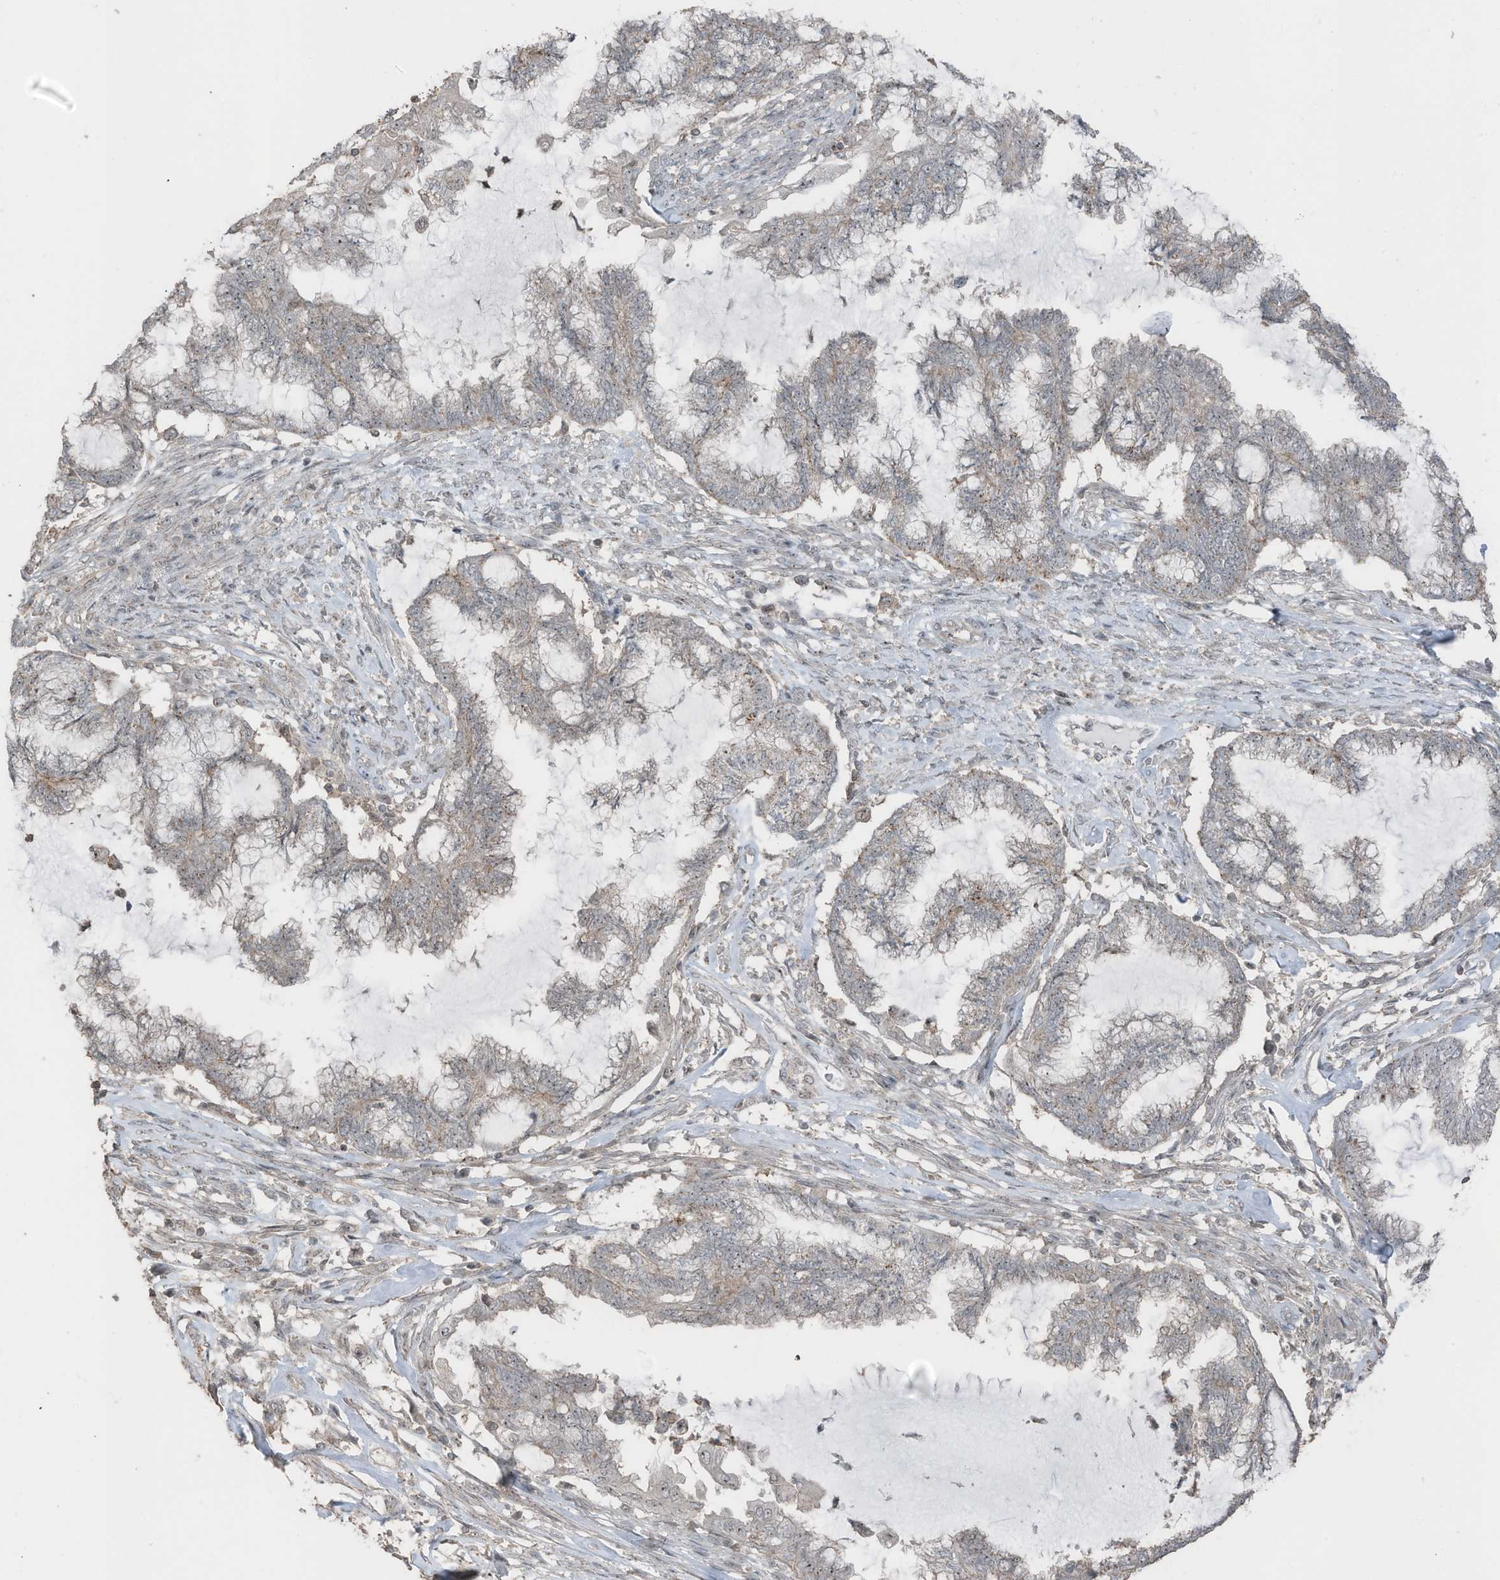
{"staining": {"intensity": "moderate", "quantity": "25%-75%", "location": "nuclear"}, "tissue": "endometrial cancer", "cell_type": "Tumor cells", "image_type": "cancer", "snomed": [{"axis": "morphology", "description": "Adenocarcinoma, NOS"}, {"axis": "topography", "description": "Endometrium"}], "caption": "Immunohistochemical staining of endometrial cancer displays medium levels of moderate nuclear protein expression in about 25%-75% of tumor cells.", "gene": "UTP3", "patient": {"sex": "female", "age": 86}}